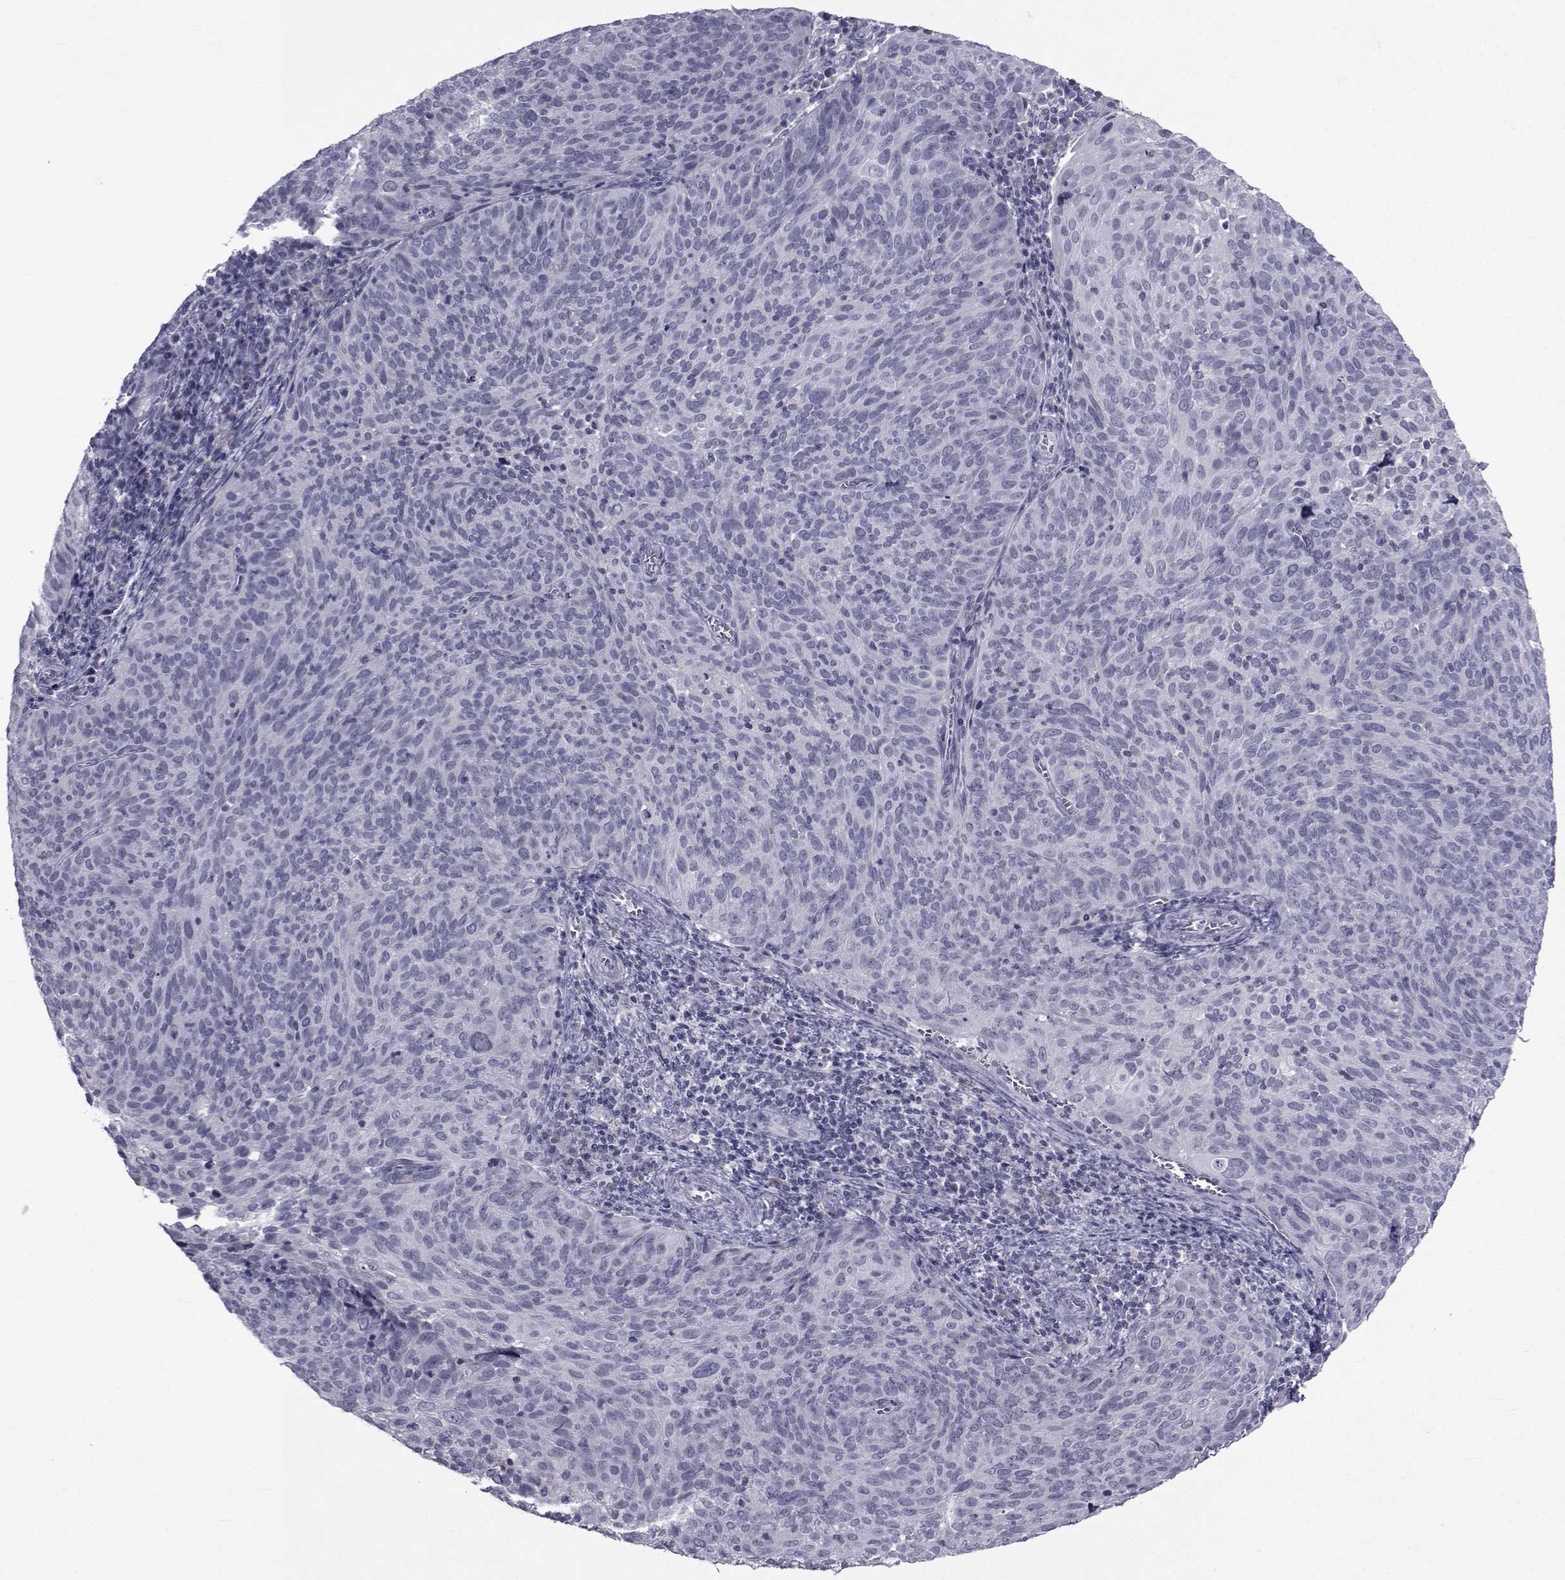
{"staining": {"intensity": "negative", "quantity": "none", "location": "none"}, "tissue": "cervical cancer", "cell_type": "Tumor cells", "image_type": "cancer", "snomed": [{"axis": "morphology", "description": "Squamous cell carcinoma, NOS"}, {"axis": "topography", "description": "Cervix"}], "caption": "An immunohistochemistry (IHC) histopathology image of squamous cell carcinoma (cervical) is shown. There is no staining in tumor cells of squamous cell carcinoma (cervical). (DAB immunohistochemistry (IHC), high magnification).", "gene": "PAX2", "patient": {"sex": "female", "age": 39}}